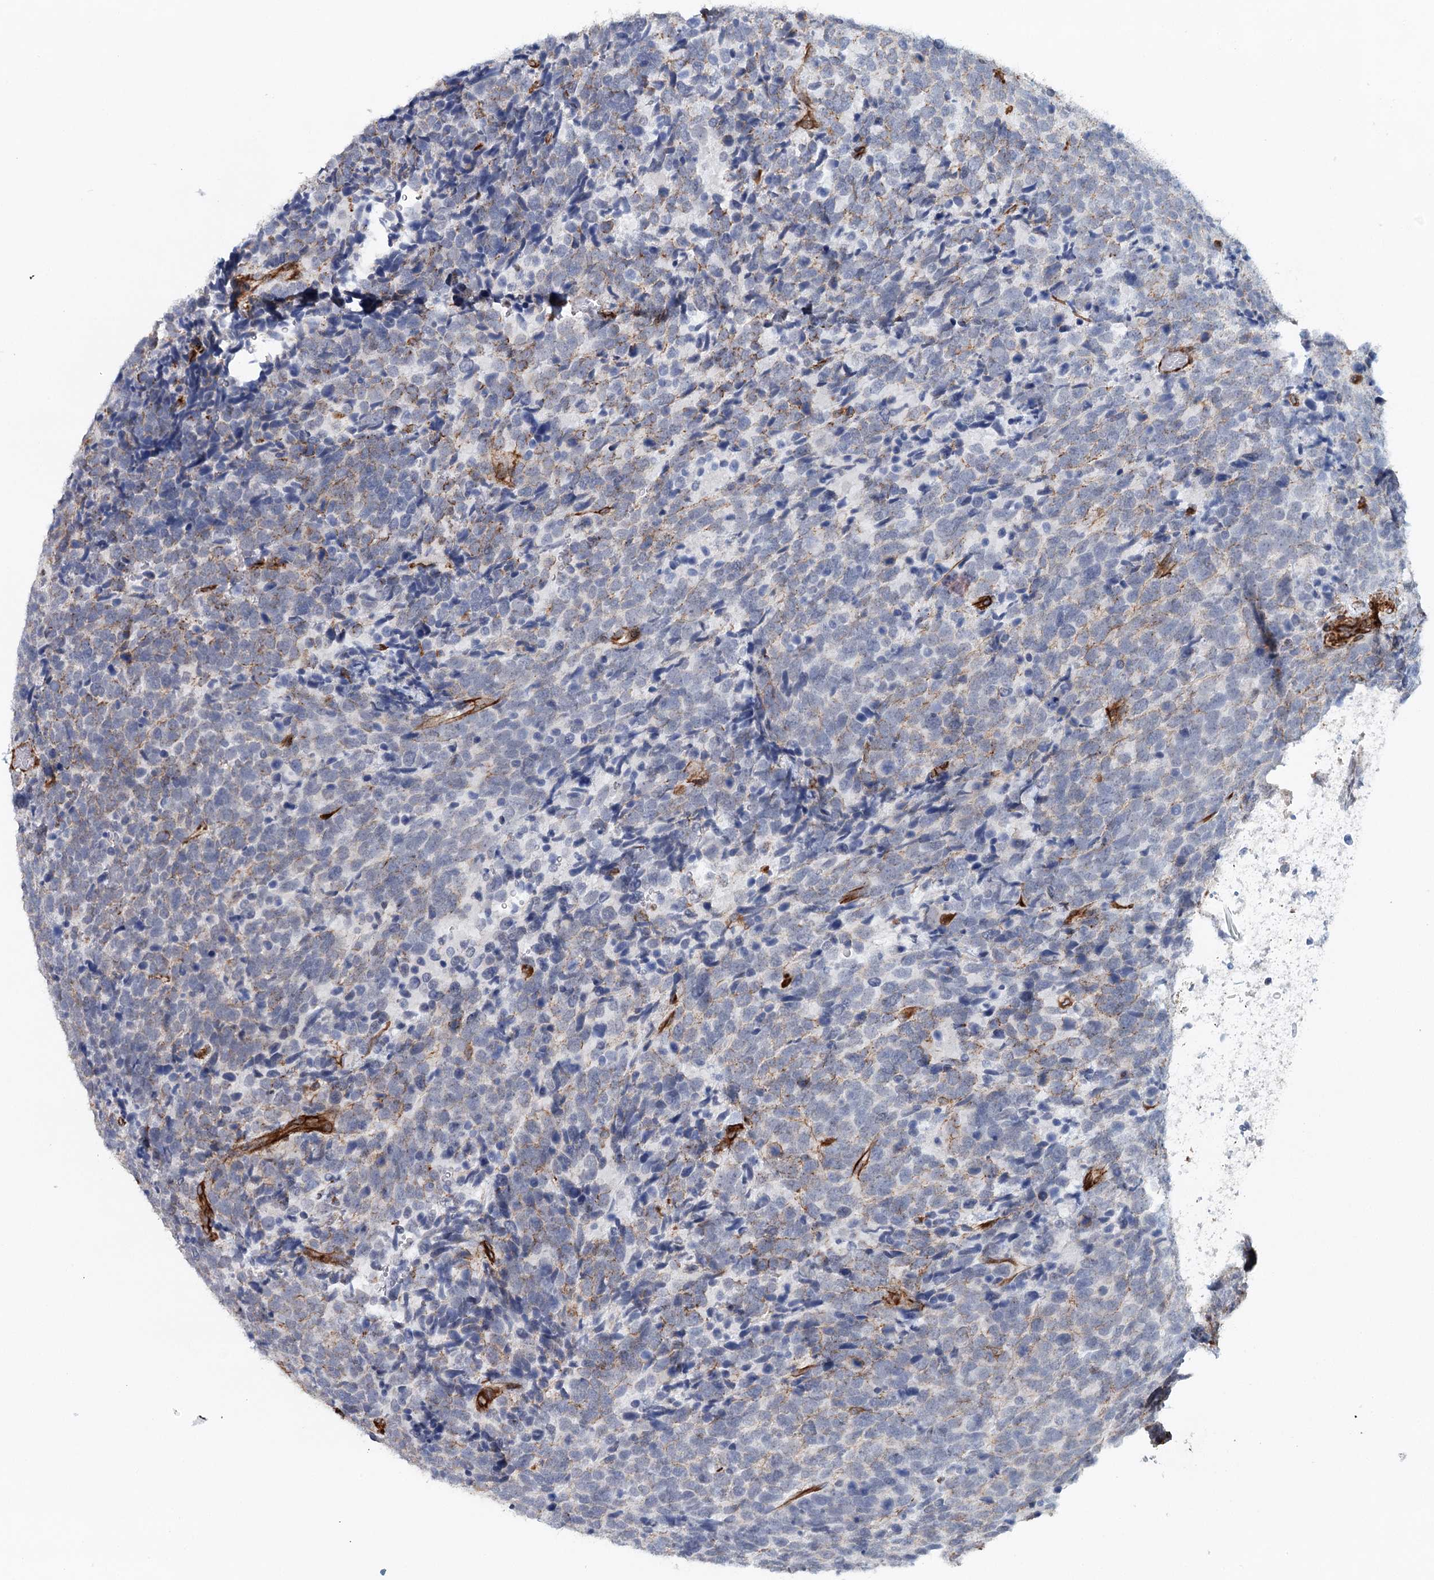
{"staining": {"intensity": "negative", "quantity": "none", "location": "none"}, "tissue": "urothelial cancer", "cell_type": "Tumor cells", "image_type": "cancer", "snomed": [{"axis": "morphology", "description": "Urothelial carcinoma, High grade"}, {"axis": "topography", "description": "Urinary bladder"}], "caption": "DAB (3,3'-diaminobenzidine) immunohistochemical staining of human urothelial cancer exhibits no significant expression in tumor cells.", "gene": "SYNPO", "patient": {"sex": "female", "age": 82}}